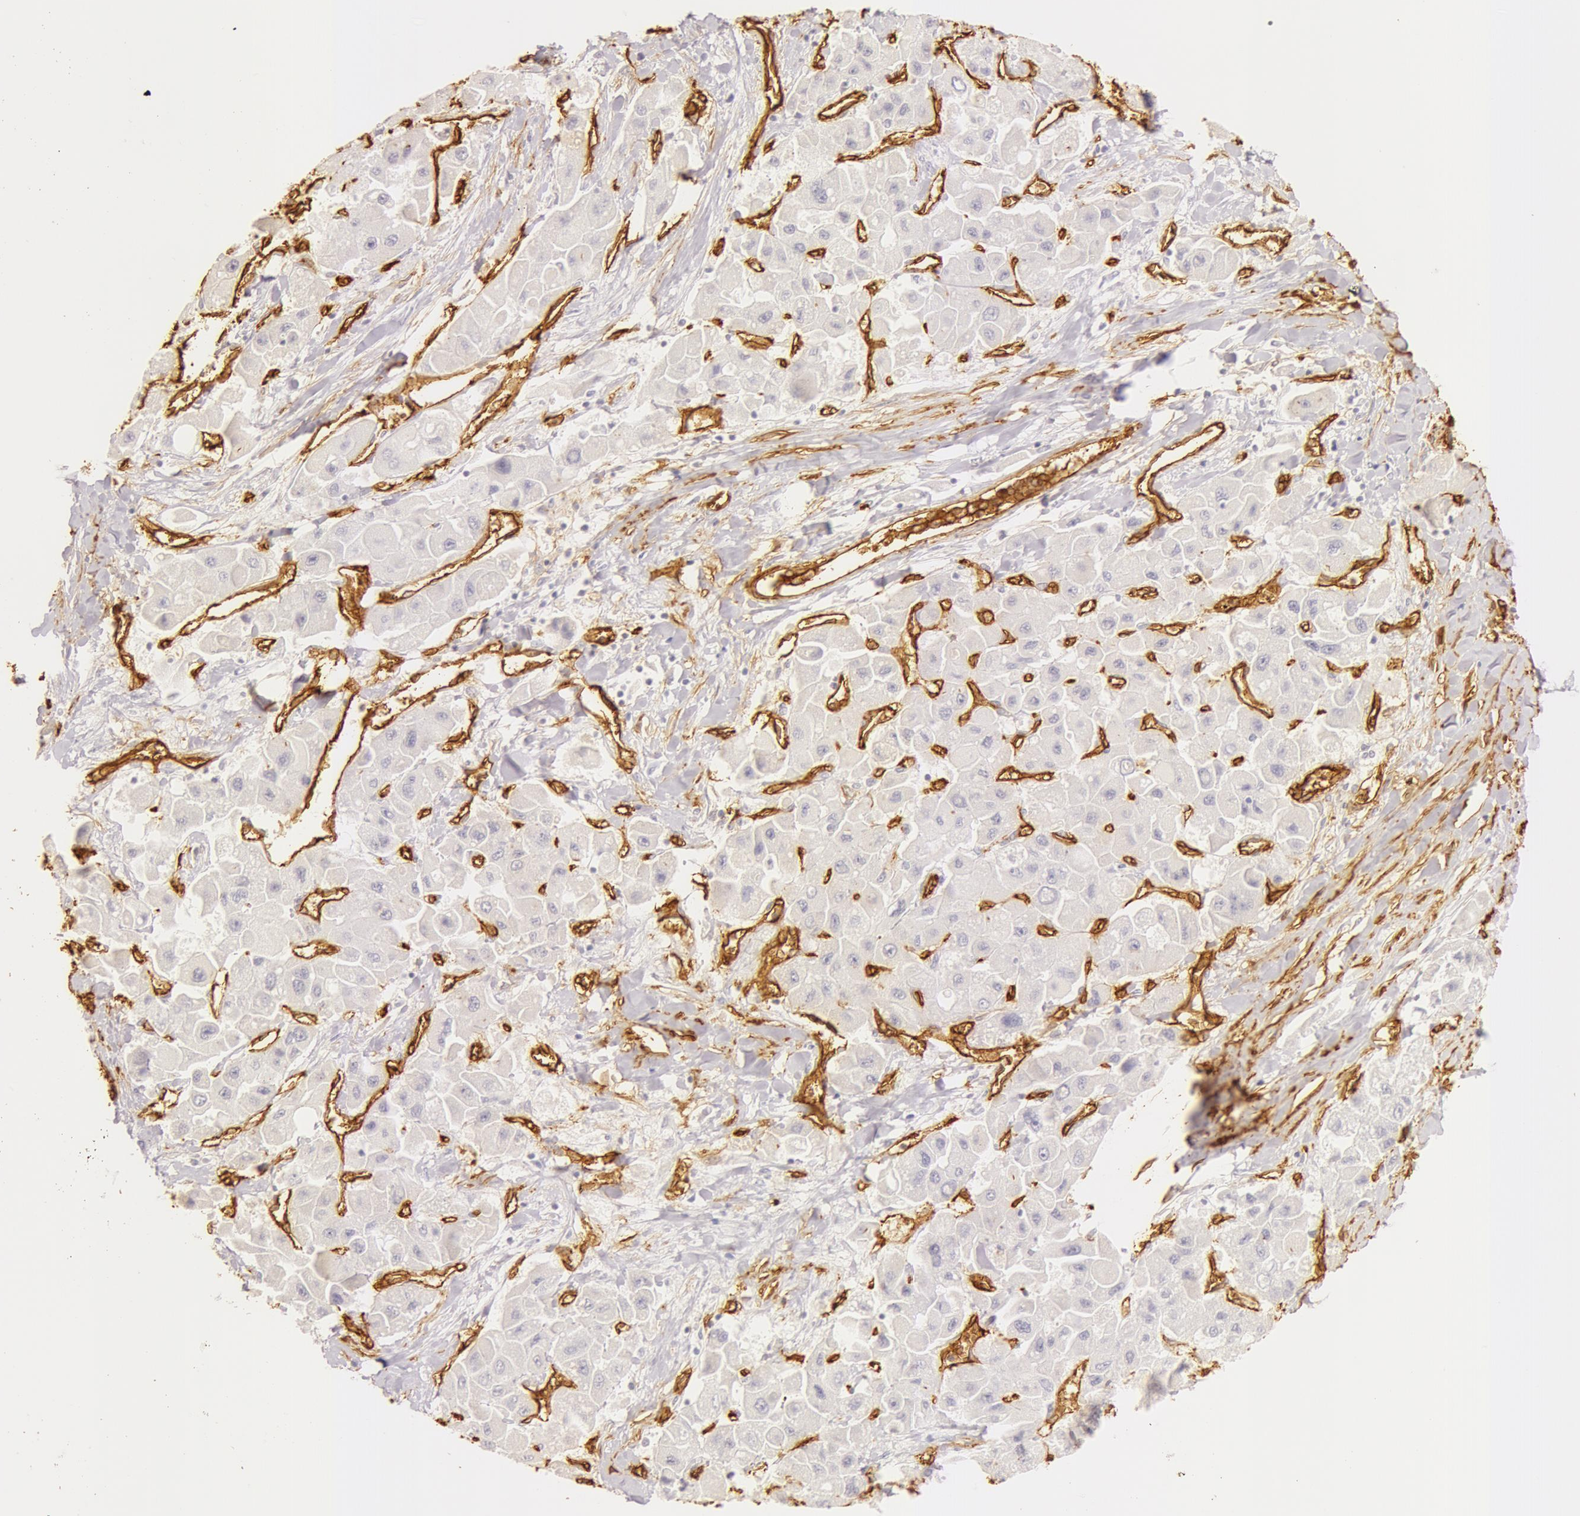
{"staining": {"intensity": "negative", "quantity": "none", "location": "none"}, "tissue": "liver cancer", "cell_type": "Tumor cells", "image_type": "cancer", "snomed": [{"axis": "morphology", "description": "Carcinoma, Hepatocellular, NOS"}, {"axis": "topography", "description": "Liver"}], "caption": "Immunohistochemistry (IHC) of liver cancer displays no expression in tumor cells. (IHC, brightfield microscopy, high magnification).", "gene": "AQP1", "patient": {"sex": "male", "age": 24}}